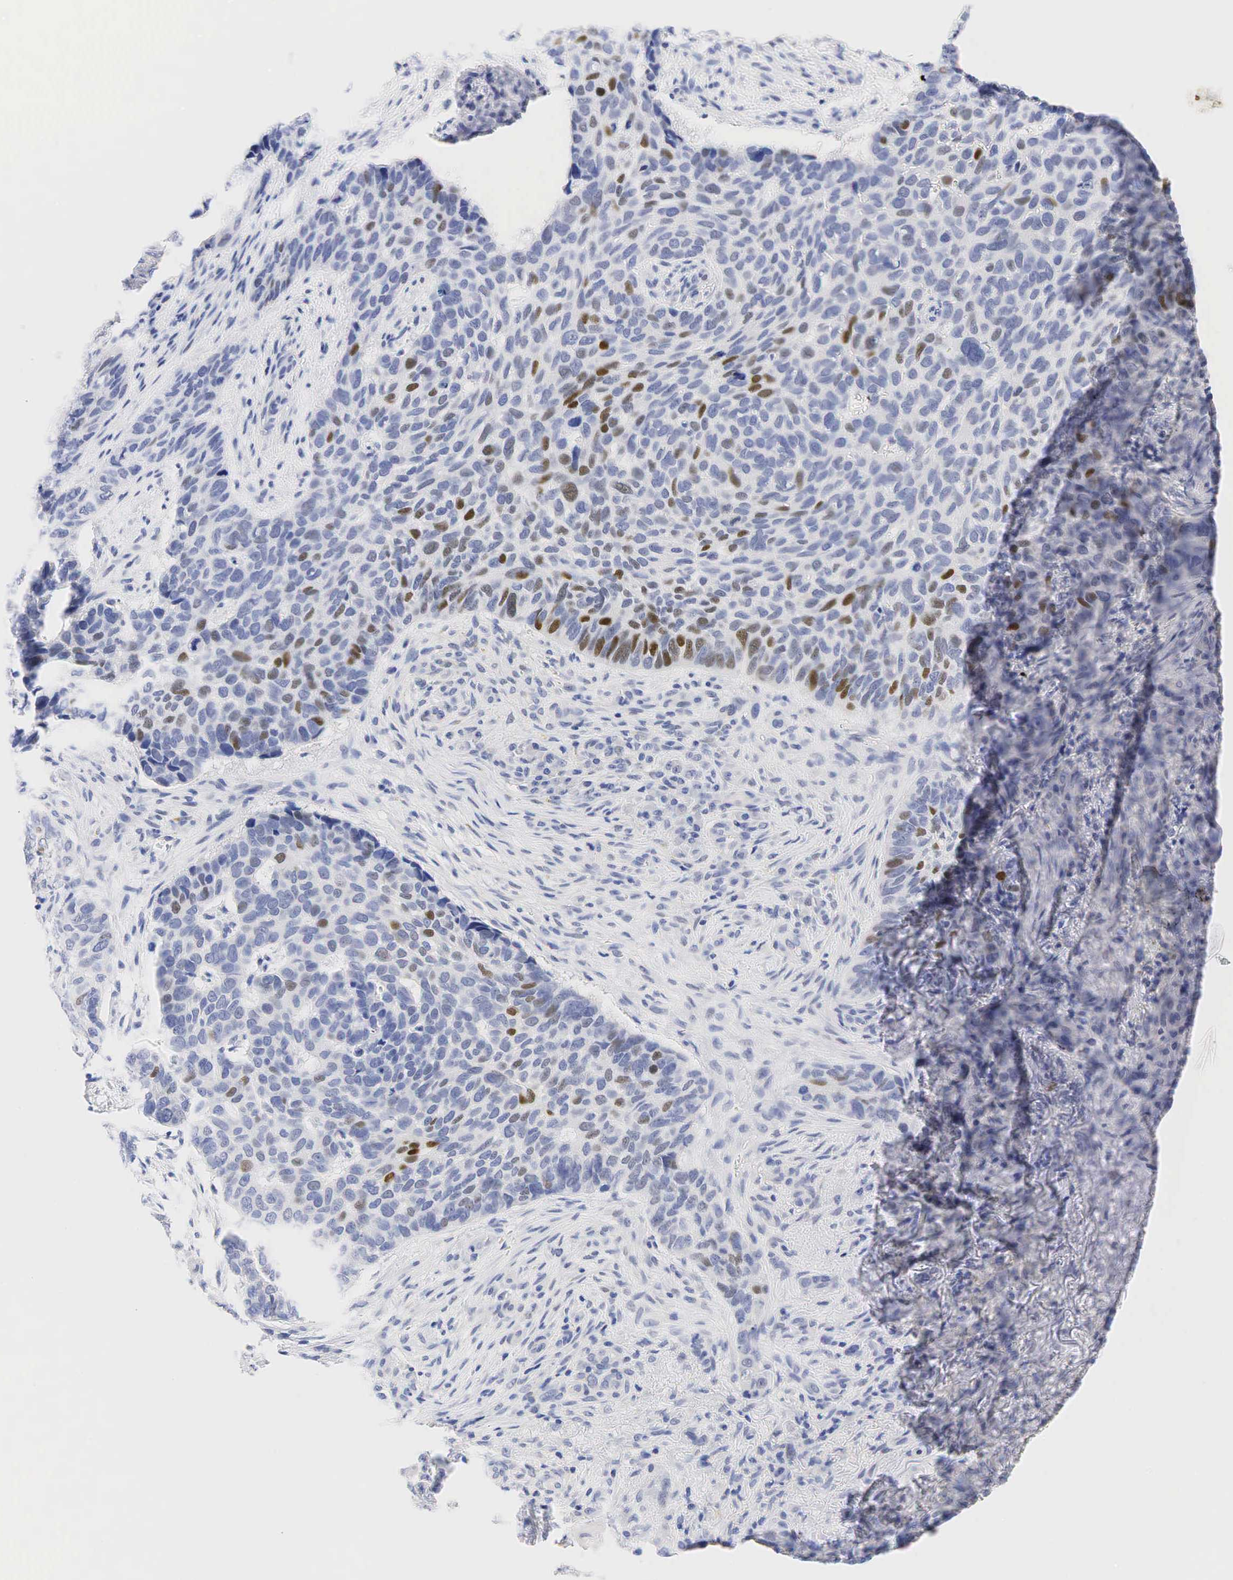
{"staining": {"intensity": "strong", "quantity": "25%-75%", "location": "nuclear"}, "tissue": "skin cancer", "cell_type": "Tumor cells", "image_type": "cancer", "snomed": [{"axis": "morphology", "description": "Normal tissue, NOS"}, {"axis": "morphology", "description": "Basal cell carcinoma"}, {"axis": "topography", "description": "Skin"}], "caption": "A photomicrograph of skin basal cell carcinoma stained for a protein shows strong nuclear brown staining in tumor cells.", "gene": "AR", "patient": {"sex": "male", "age": 81}}